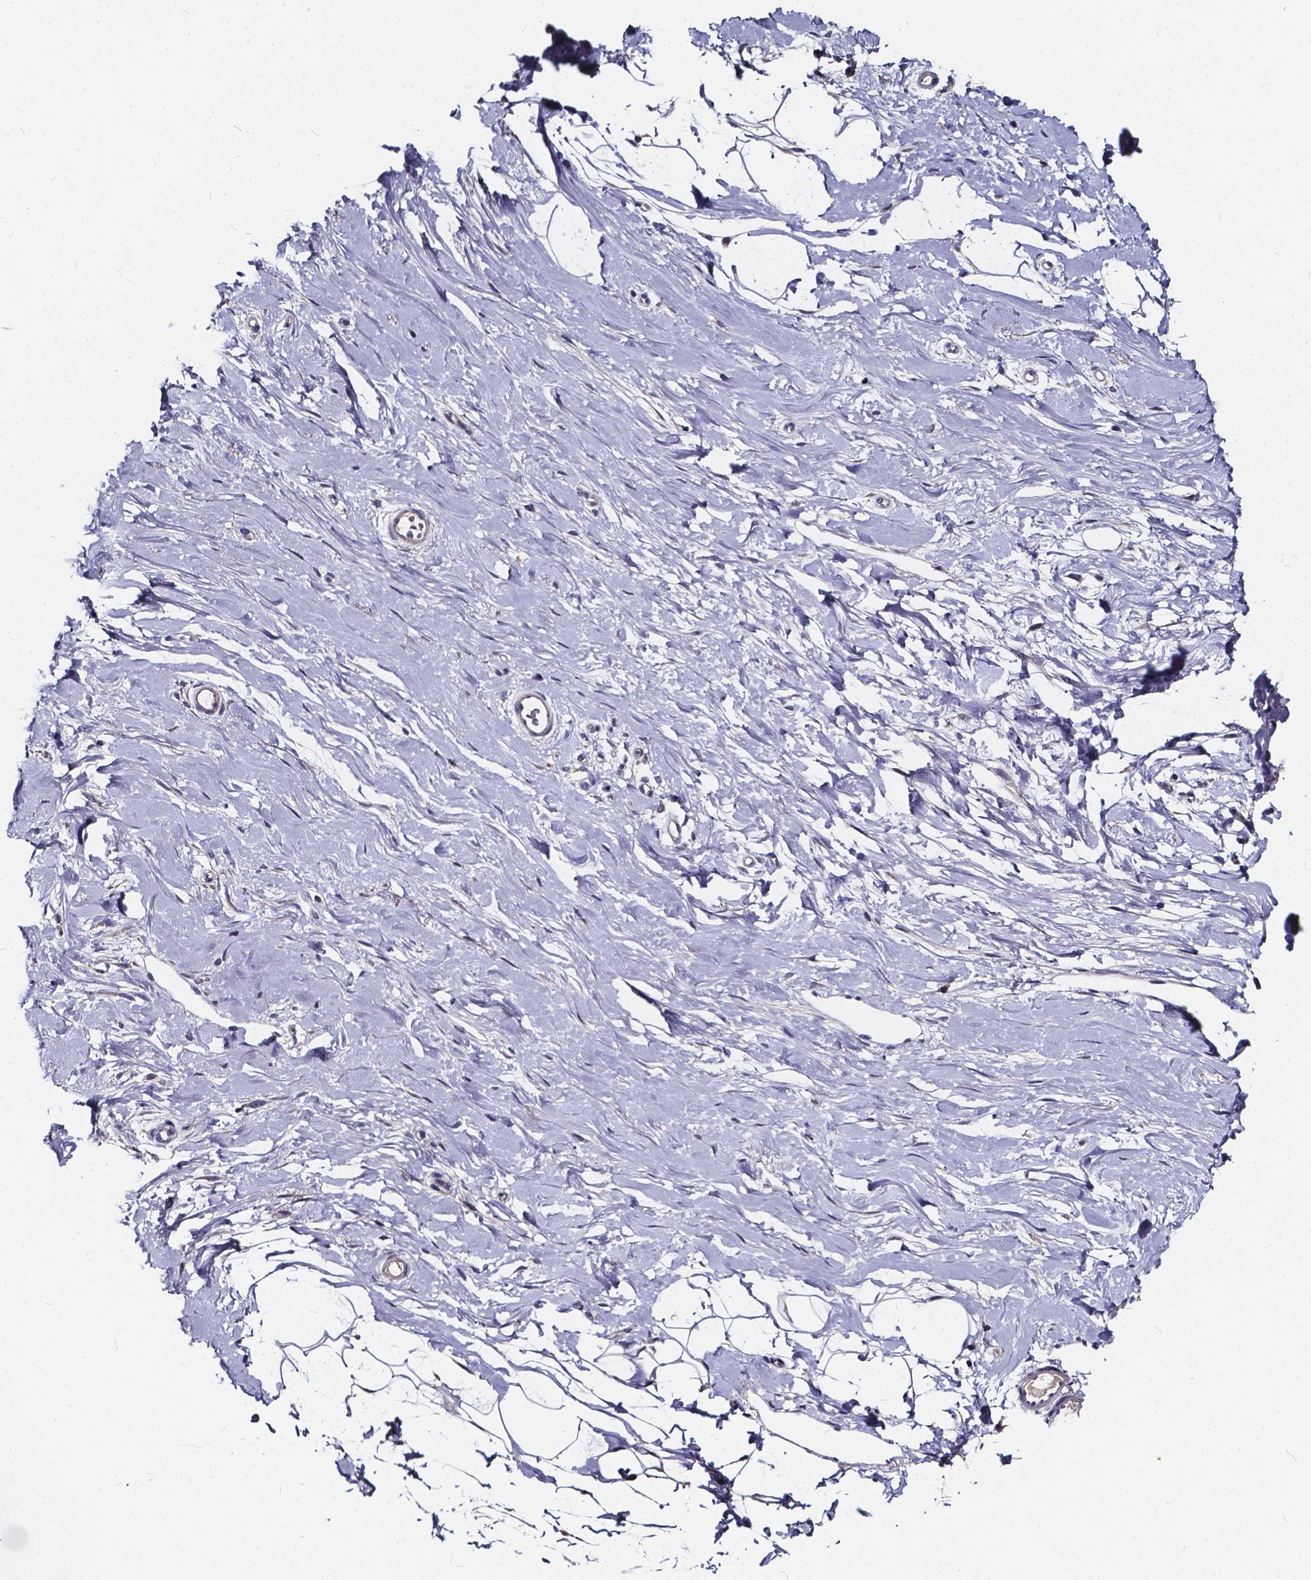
{"staining": {"intensity": "negative", "quantity": "none", "location": "none"}, "tissue": "breast", "cell_type": "Adipocytes", "image_type": "normal", "snomed": [{"axis": "morphology", "description": "Normal tissue, NOS"}, {"axis": "topography", "description": "Breast"}], "caption": "Adipocytes show no significant protein expression in benign breast. (Immunohistochemistry, brightfield microscopy, high magnification).", "gene": "SOWAHA", "patient": {"sex": "female", "age": 49}}